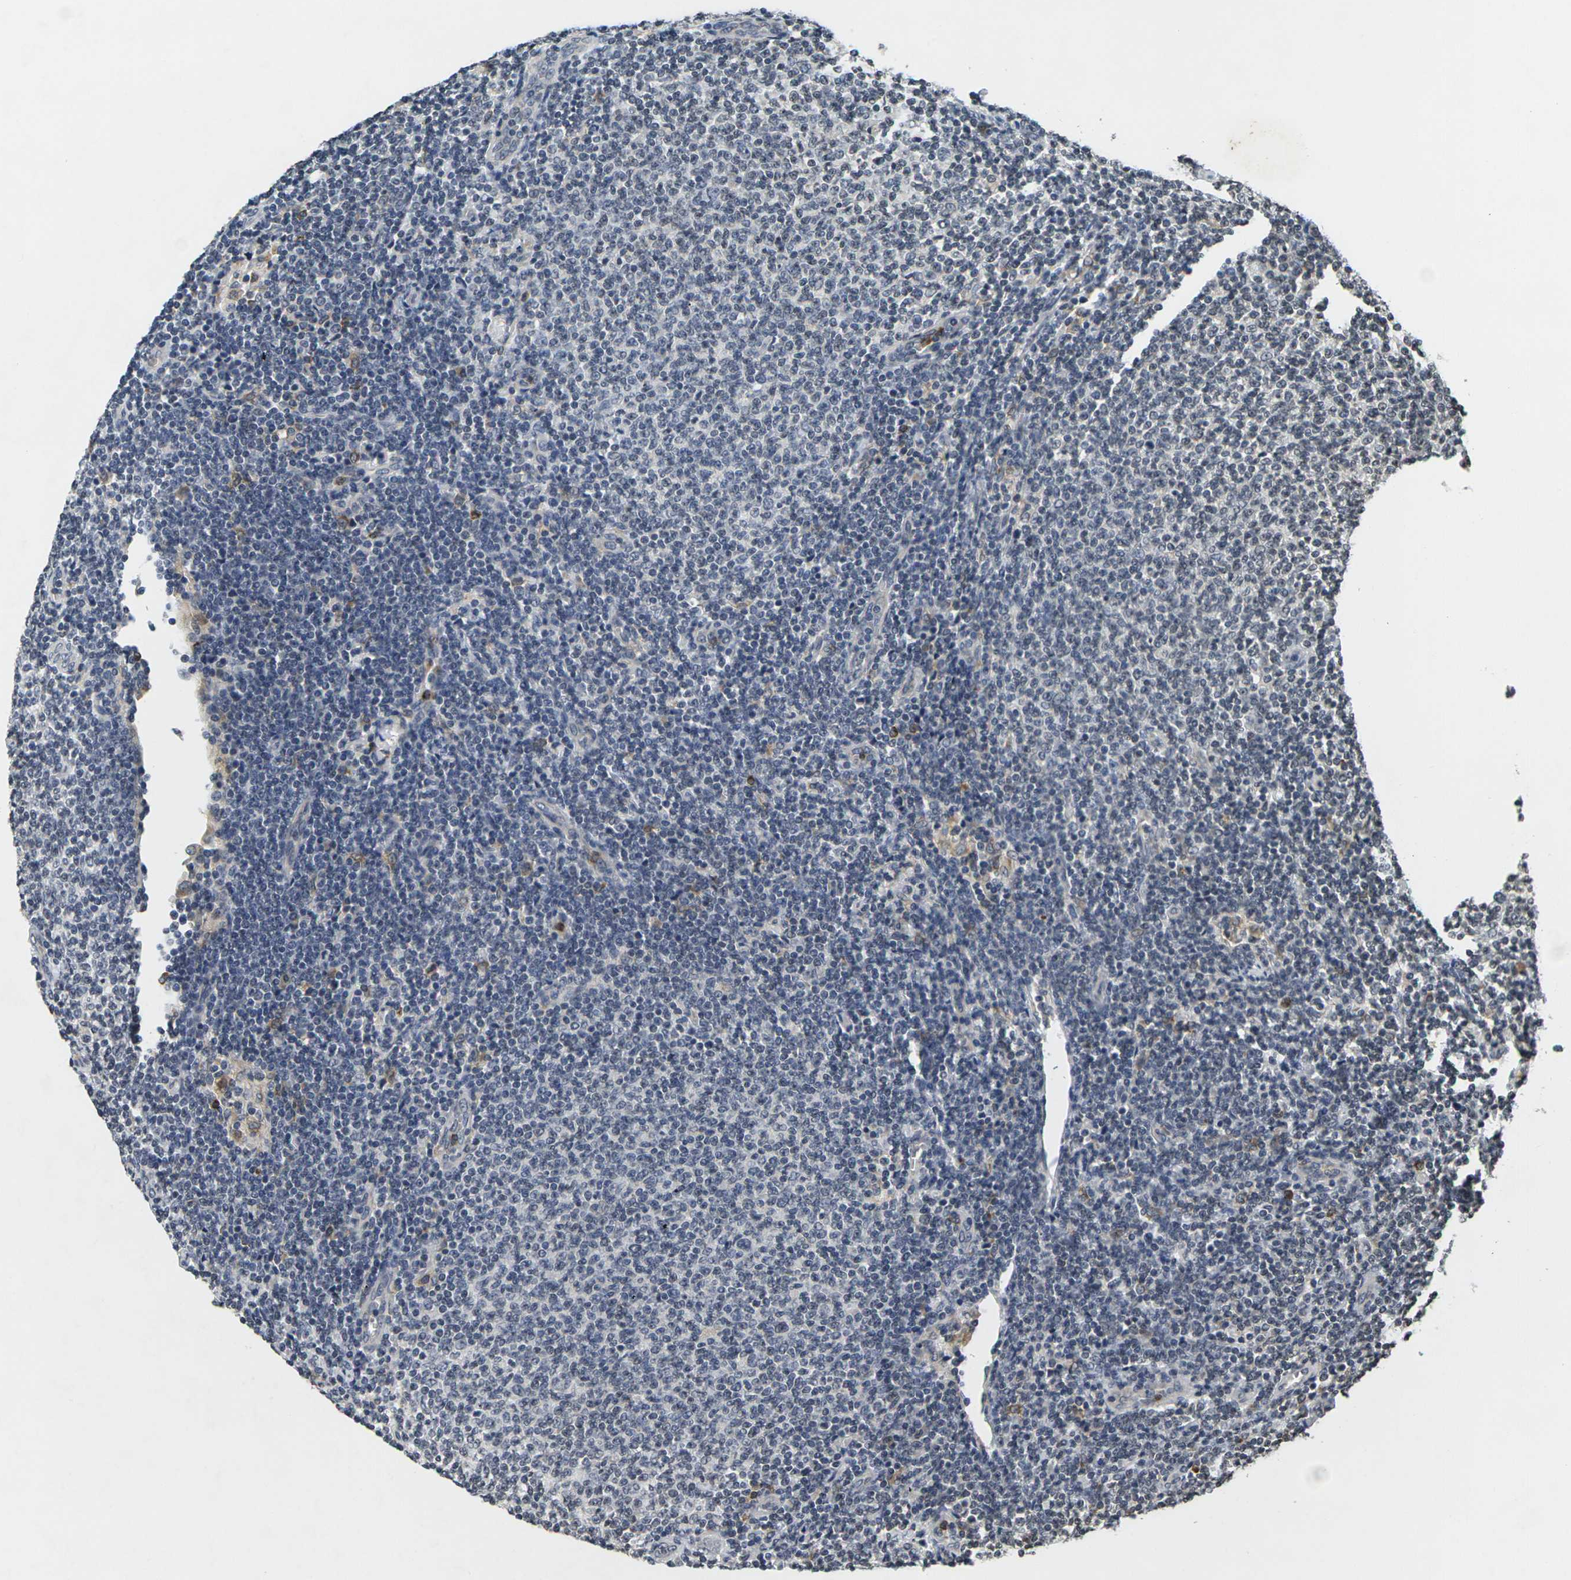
{"staining": {"intensity": "negative", "quantity": "none", "location": "none"}, "tissue": "lymphoma", "cell_type": "Tumor cells", "image_type": "cancer", "snomed": [{"axis": "morphology", "description": "Malignant lymphoma, non-Hodgkin's type, Low grade"}, {"axis": "topography", "description": "Lymph node"}], "caption": "DAB immunohistochemical staining of low-grade malignant lymphoma, non-Hodgkin's type exhibits no significant staining in tumor cells.", "gene": "C1QC", "patient": {"sex": "male", "age": 66}}